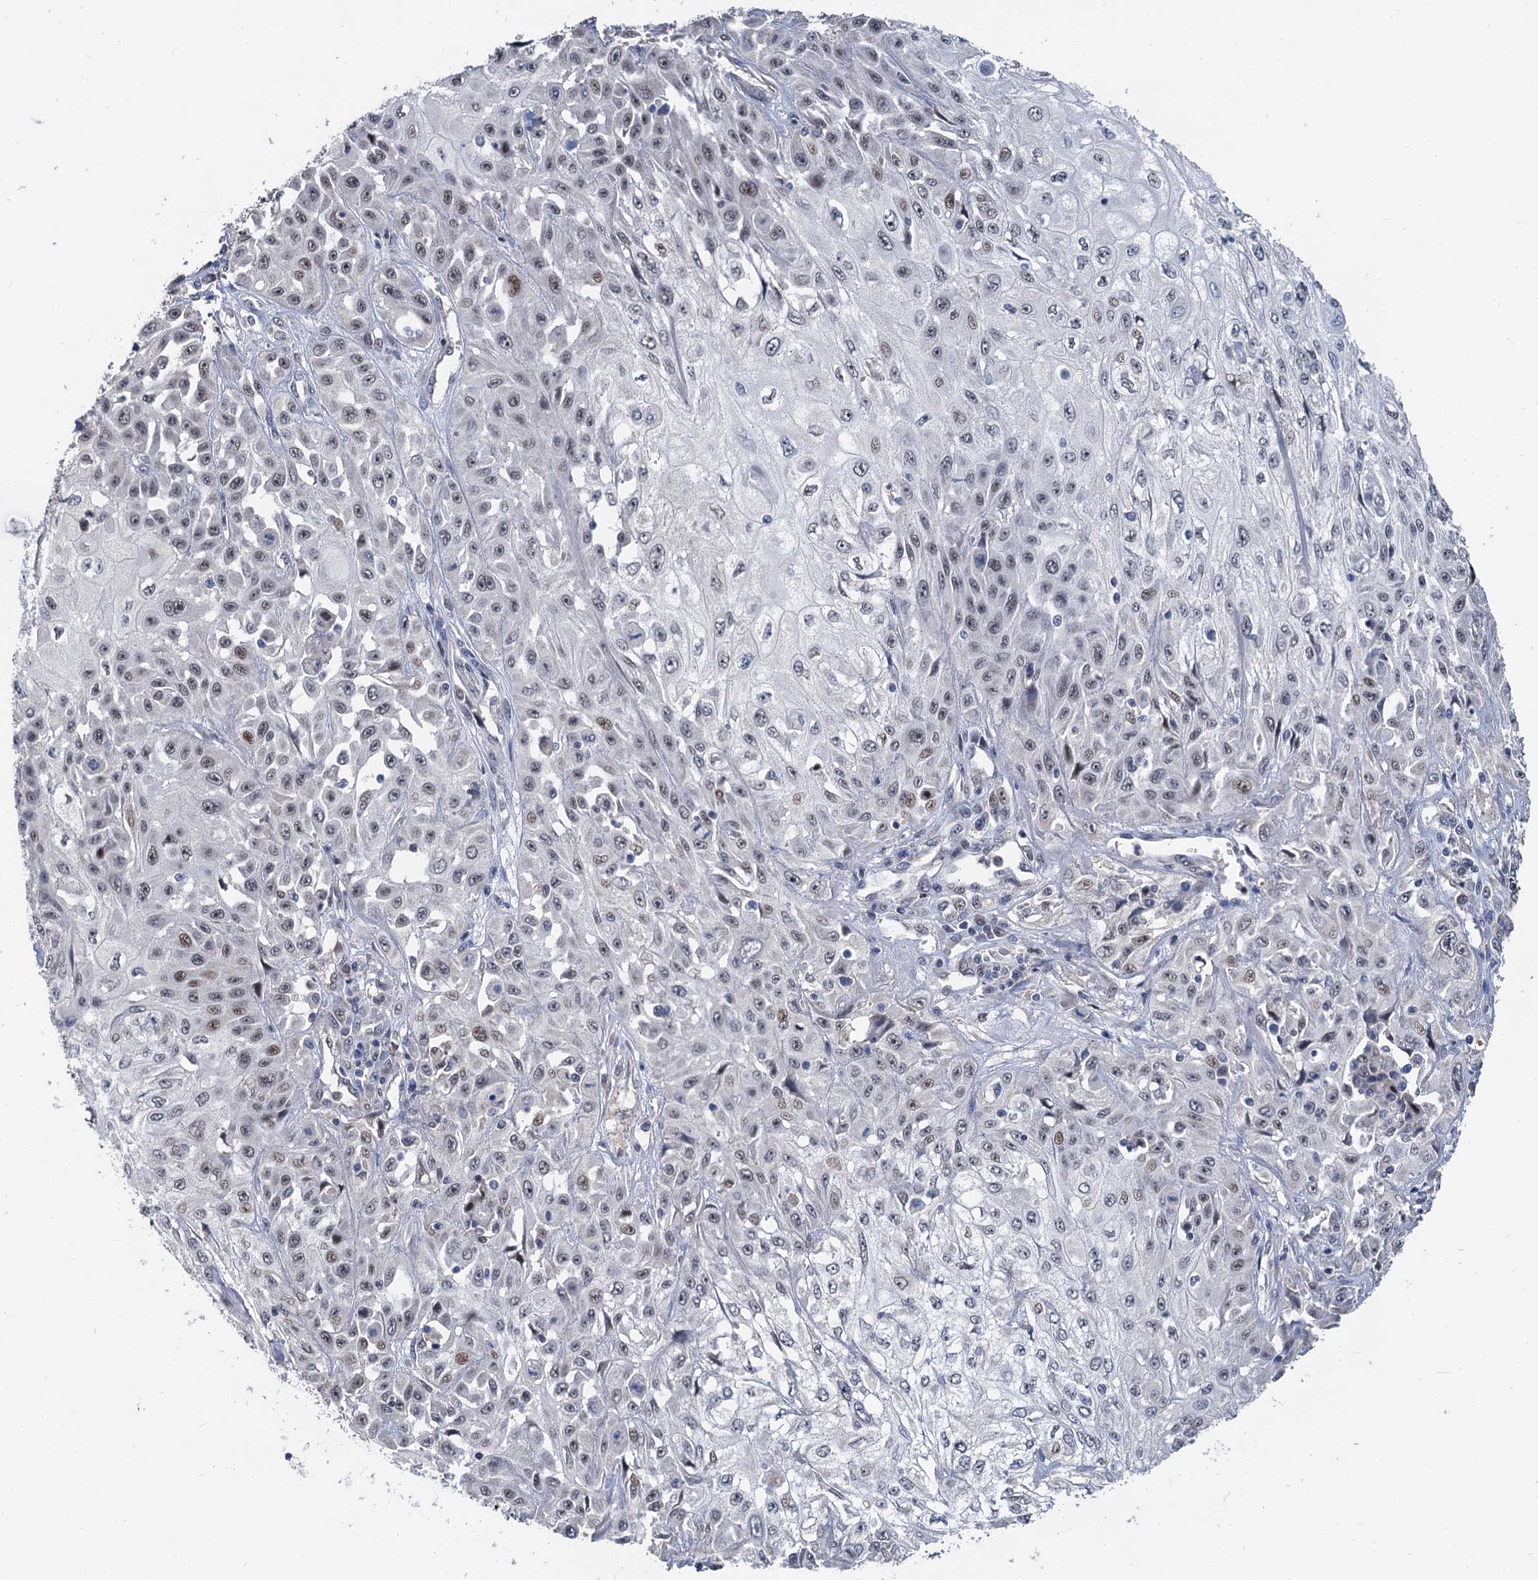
{"staining": {"intensity": "weak", "quantity": "25%-75%", "location": "nuclear"}, "tissue": "skin cancer", "cell_type": "Tumor cells", "image_type": "cancer", "snomed": [{"axis": "morphology", "description": "Squamous cell carcinoma, NOS"}, {"axis": "morphology", "description": "Squamous cell carcinoma, metastatic, NOS"}, {"axis": "topography", "description": "Skin"}, {"axis": "topography", "description": "Lymph node"}], "caption": "Immunohistochemistry (IHC) histopathology image of neoplastic tissue: skin cancer stained using immunohistochemistry shows low levels of weak protein expression localized specifically in the nuclear of tumor cells, appearing as a nuclear brown color.", "gene": "TSEN34", "patient": {"sex": "male", "age": 75}}